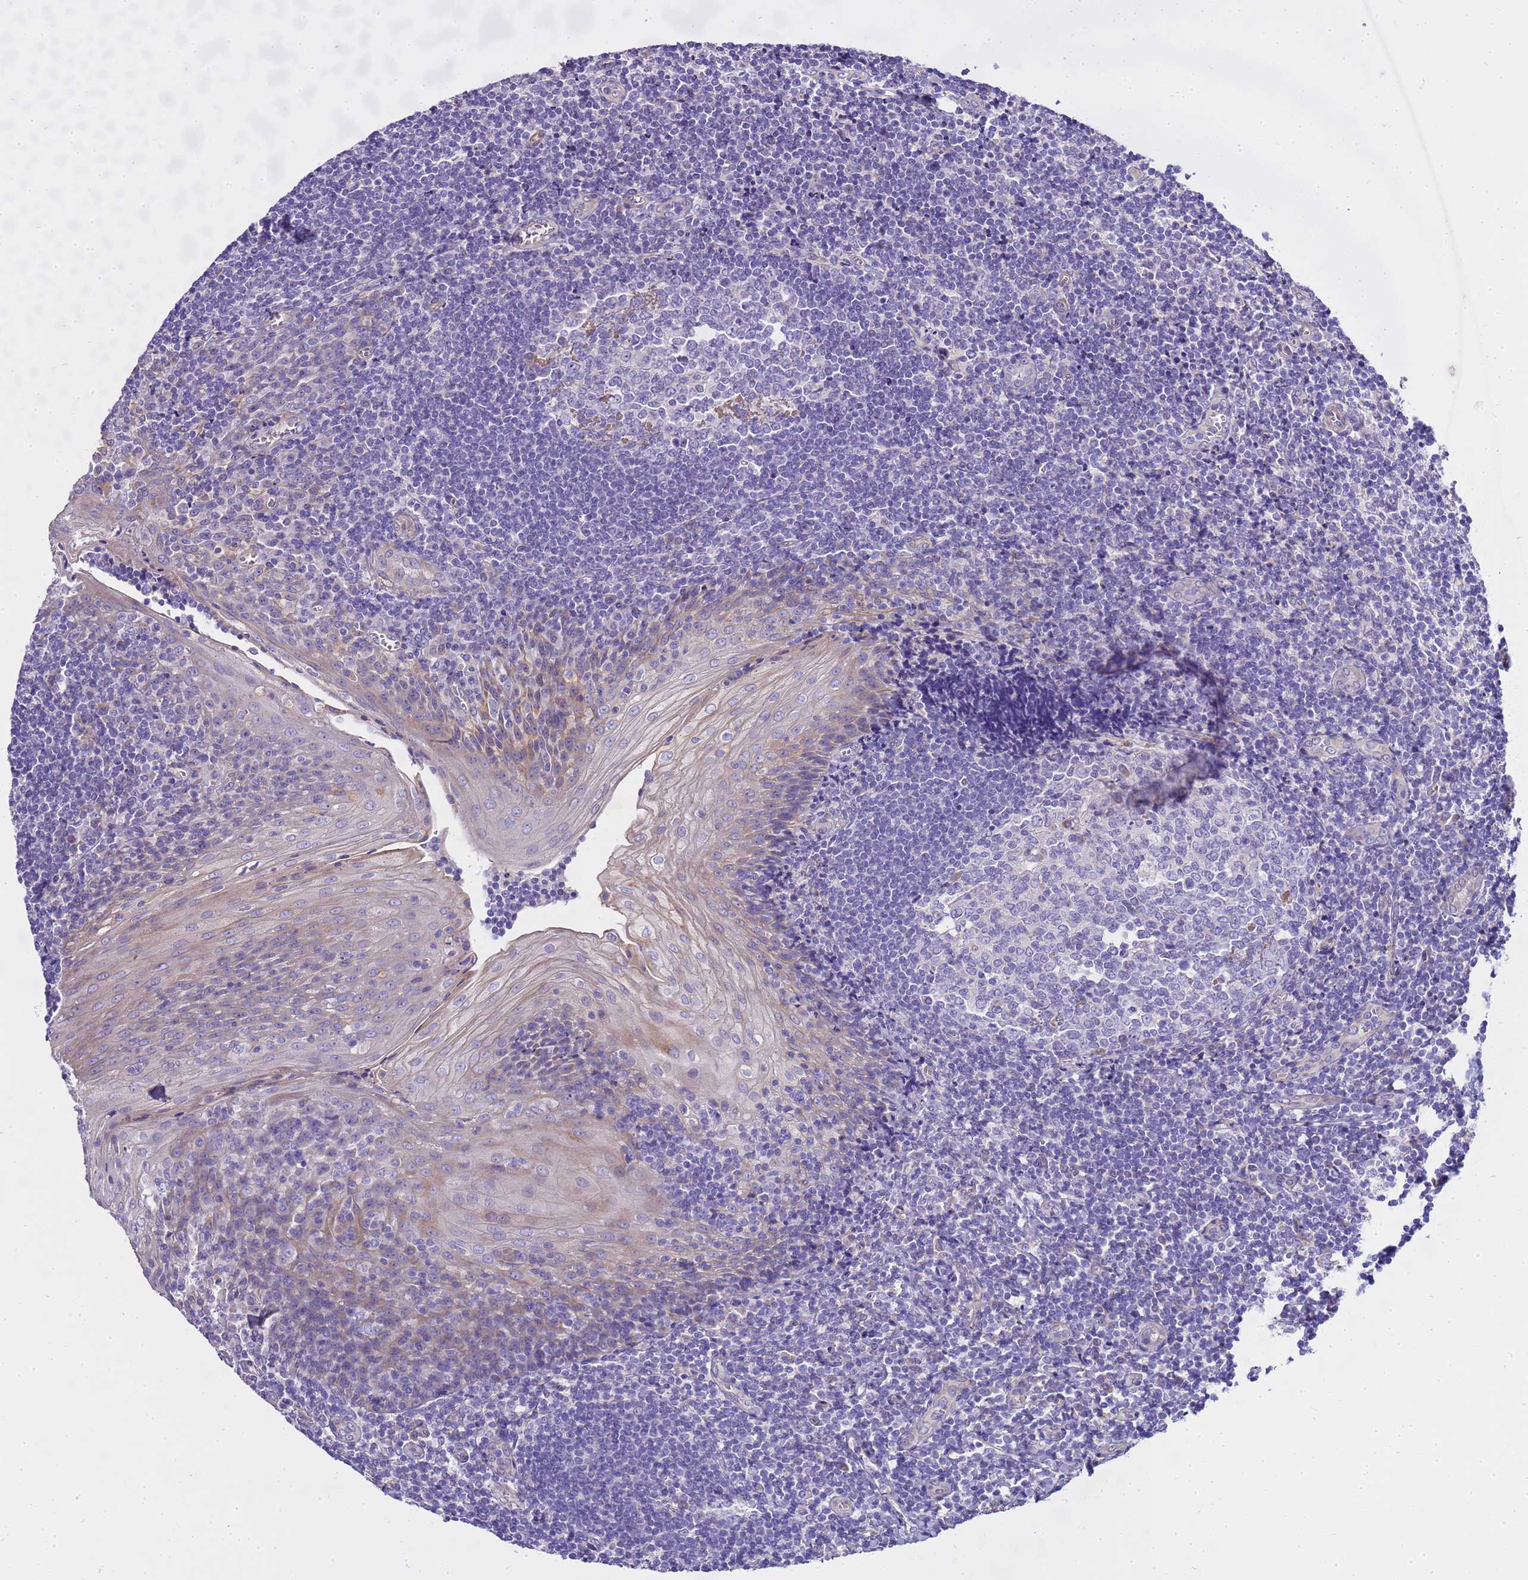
{"staining": {"intensity": "negative", "quantity": "none", "location": "none"}, "tissue": "tonsil", "cell_type": "Germinal center cells", "image_type": "normal", "snomed": [{"axis": "morphology", "description": "Normal tissue, NOS"}, {"axis": "topography", "description": "Tonsil"}], "caption": "Immunohistochemistry (IHC) of unremarkable tonsil reveals no expression in germinal center cells. (Immunohistochemistry (IHC), brightfield microscopy, high magnification).", "gene": "RIPPLY2", "patient": {"sex": "male", "age": 27}}